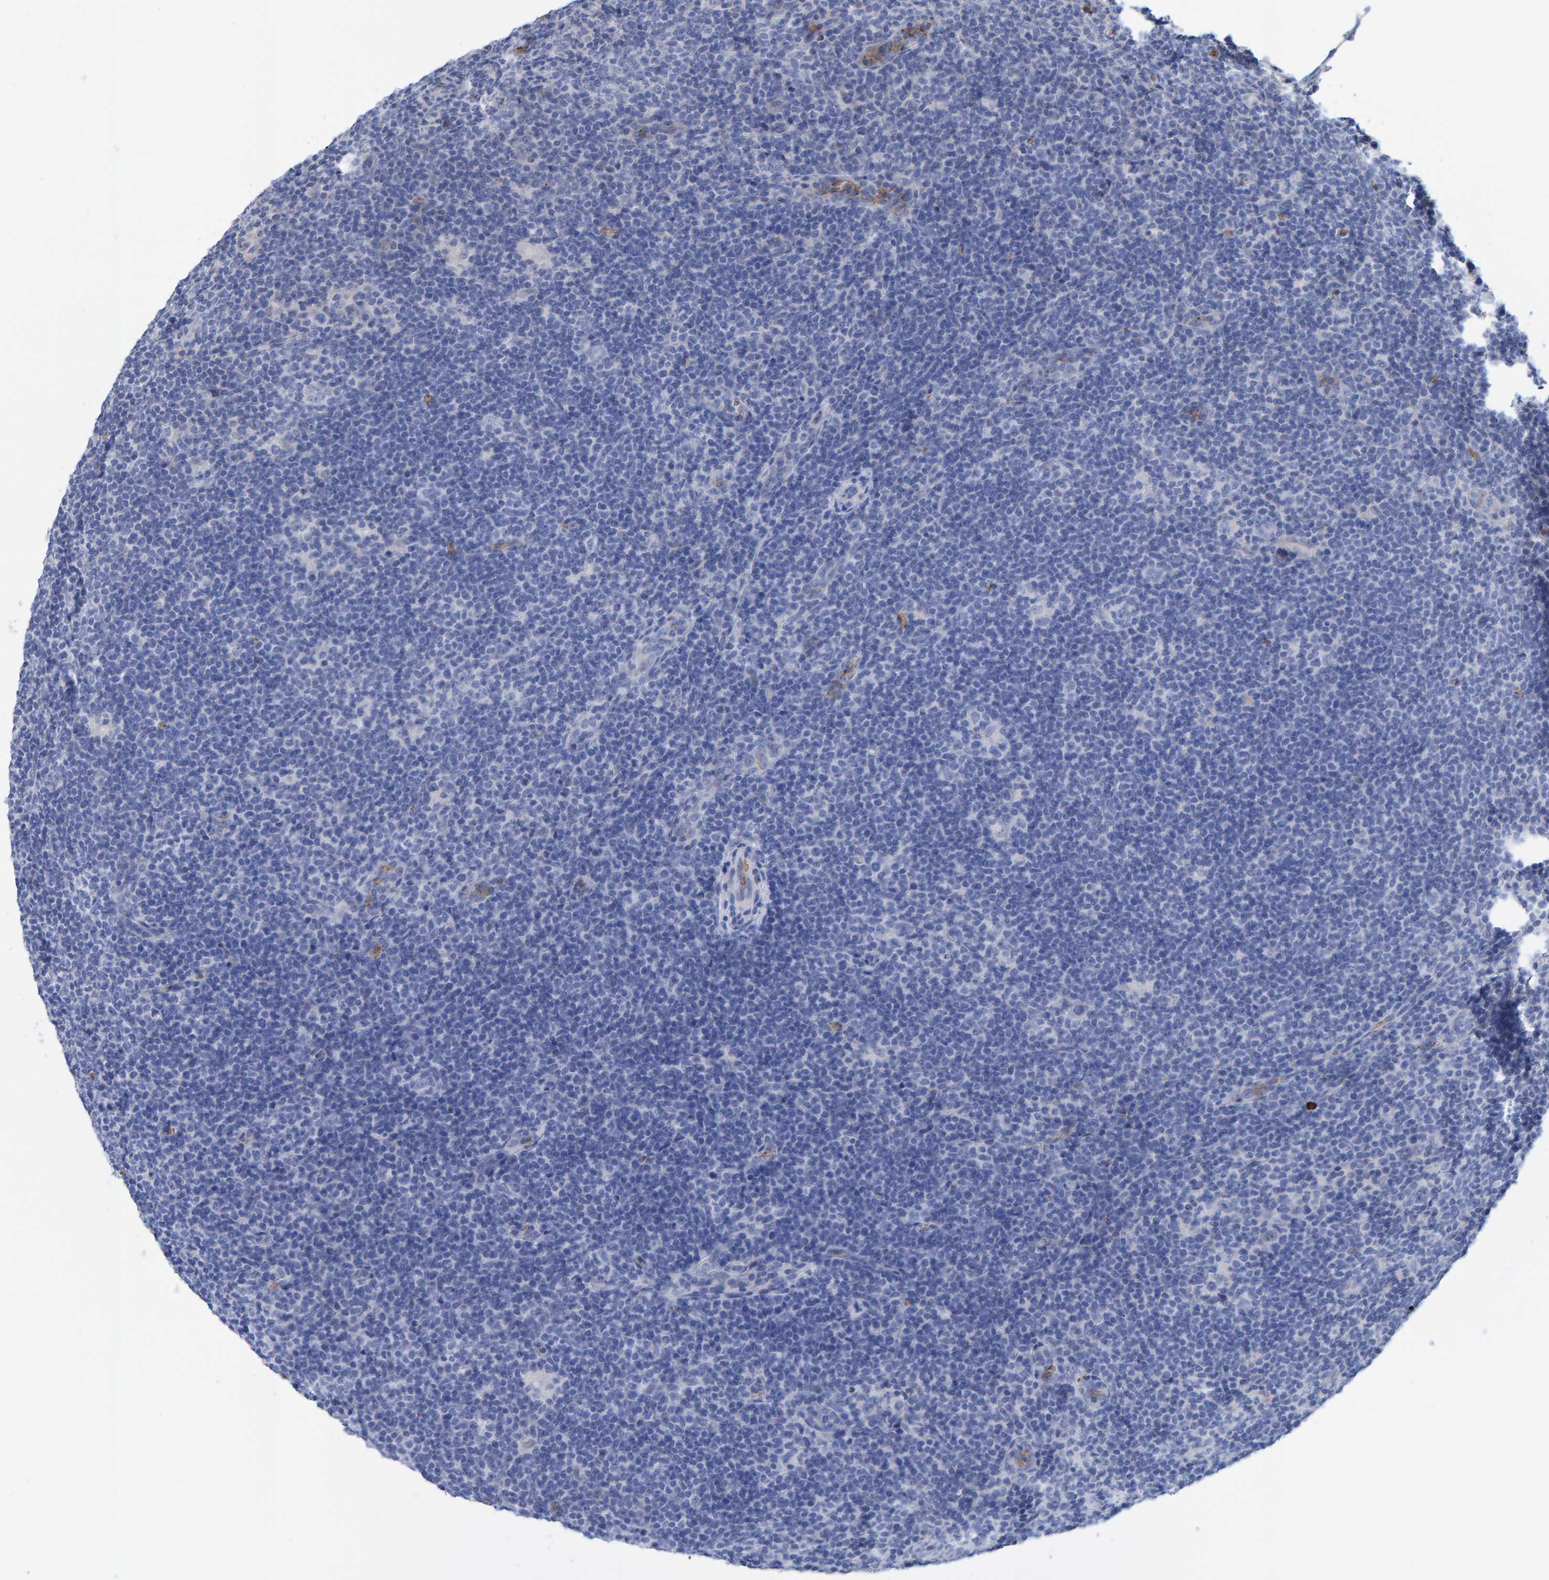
{"staining": {"intensity": "negative", "quantity": "none", "location": "none"}, "tissue": "lymphoma", "cell_type": "Tumor cells", "image_type": "cancer", "snomed": [{"axis": "morphology", "description": "Hodgkin's disease, NOS"}, {"axis": "topography", "description": "Lymph node"}], "caption": "An image of lymphoma stained for a protein shows no brown staining in tumor cells. (DAB (3,3'-diaminobenzidine) IHC visualized using brightfield microscopy, high magnification).", "gene": "VPS9D1", "patient": {"sex": "female", "age": 57}}